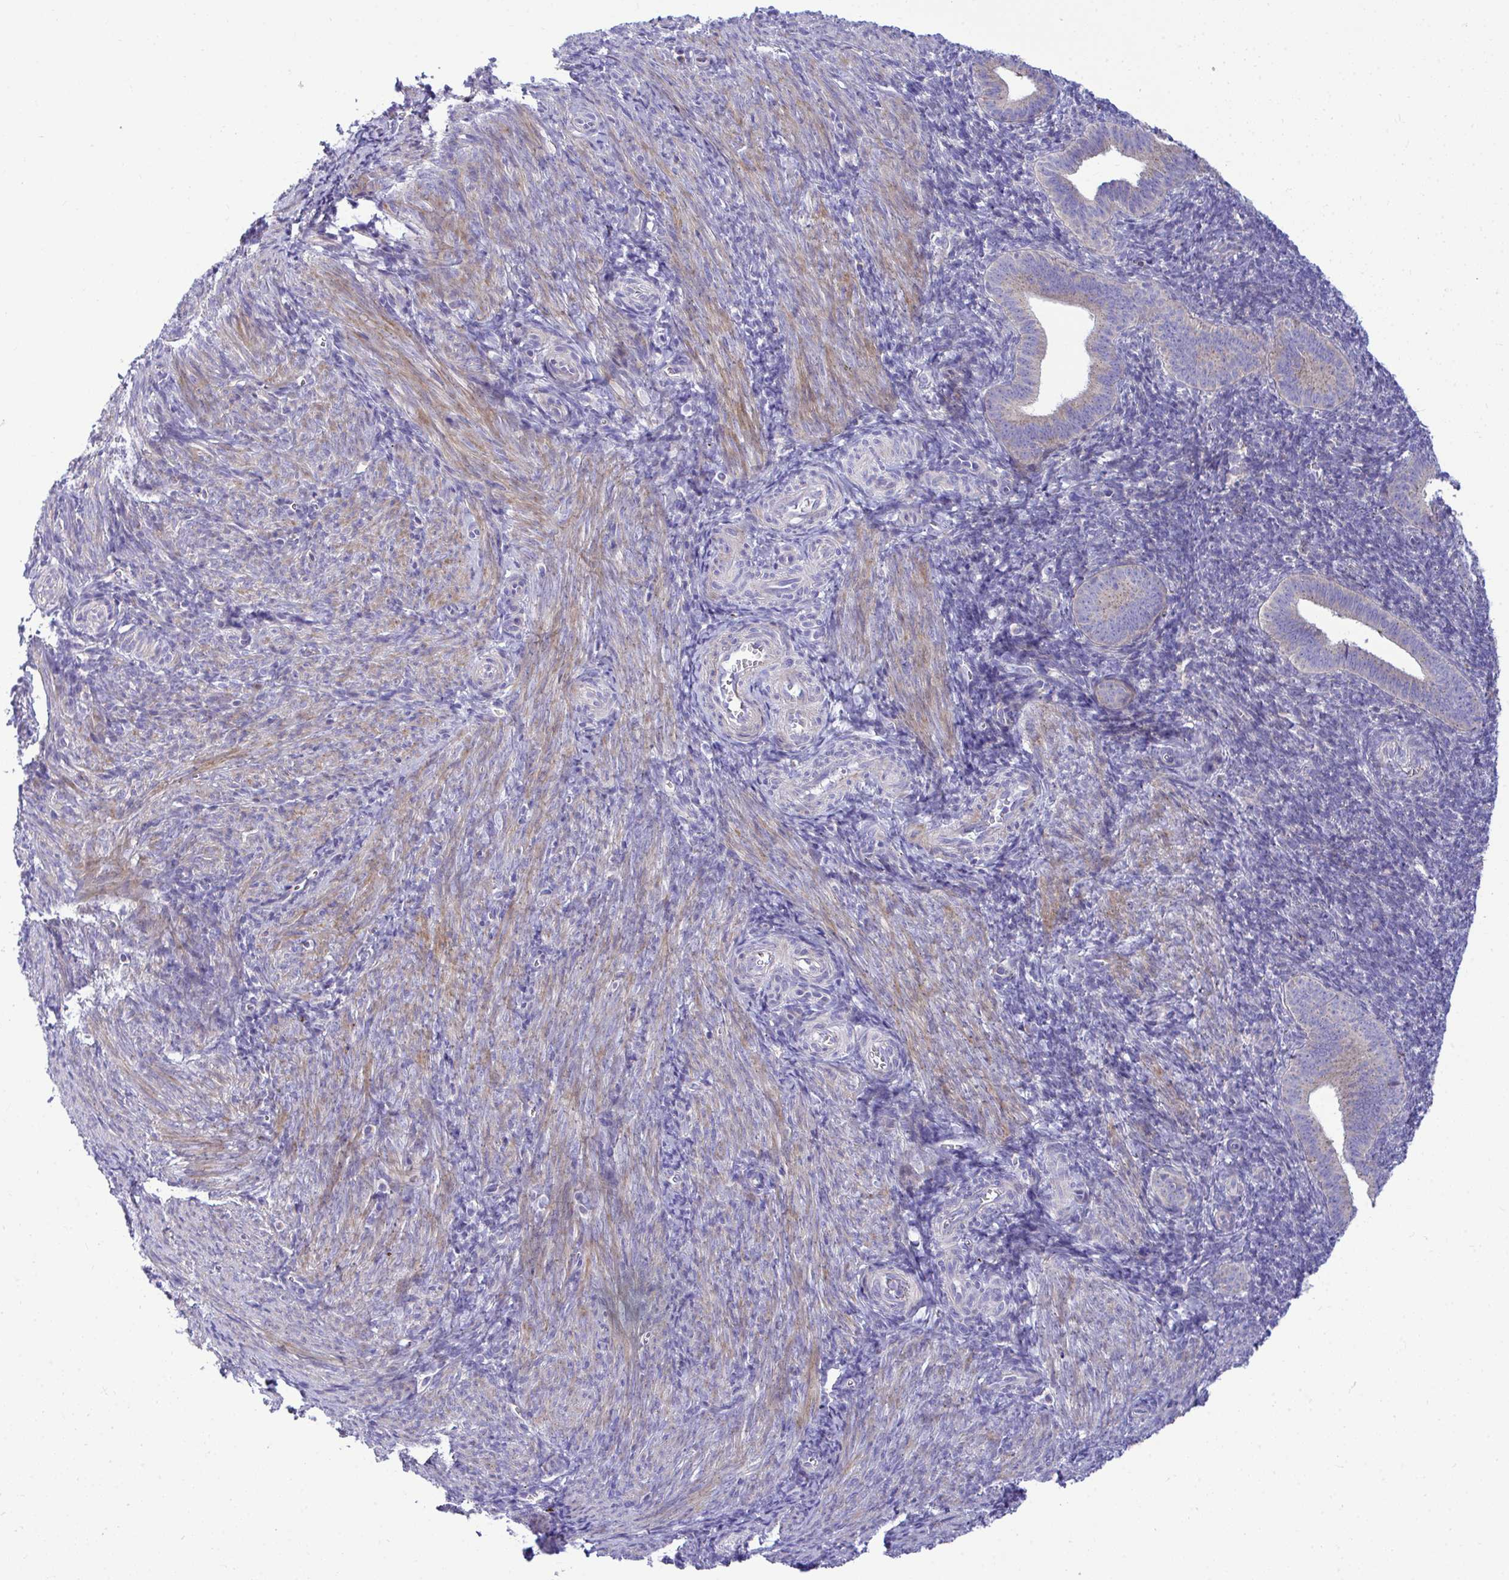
{"staining": {"intensity": "negative", "quantity": "none", "location": "none"}, "tissue": "endometrium", "cell_type": "Cells in endometrial stroma", "image_type": "normal", "snomed": [{"axis": "morphology", "description": "Normal tissue, NOS"}, {"axis": "topography", "description": "Endometrium"}], "caption": "Immunohistochemistry (IHC) photomicrograph of benign endometrium stained for a protein (brown), which displays no expression in cells in endometrial stroma.", "gene": "MRPS16", "patient": {"sex": "female", "age": 25}}